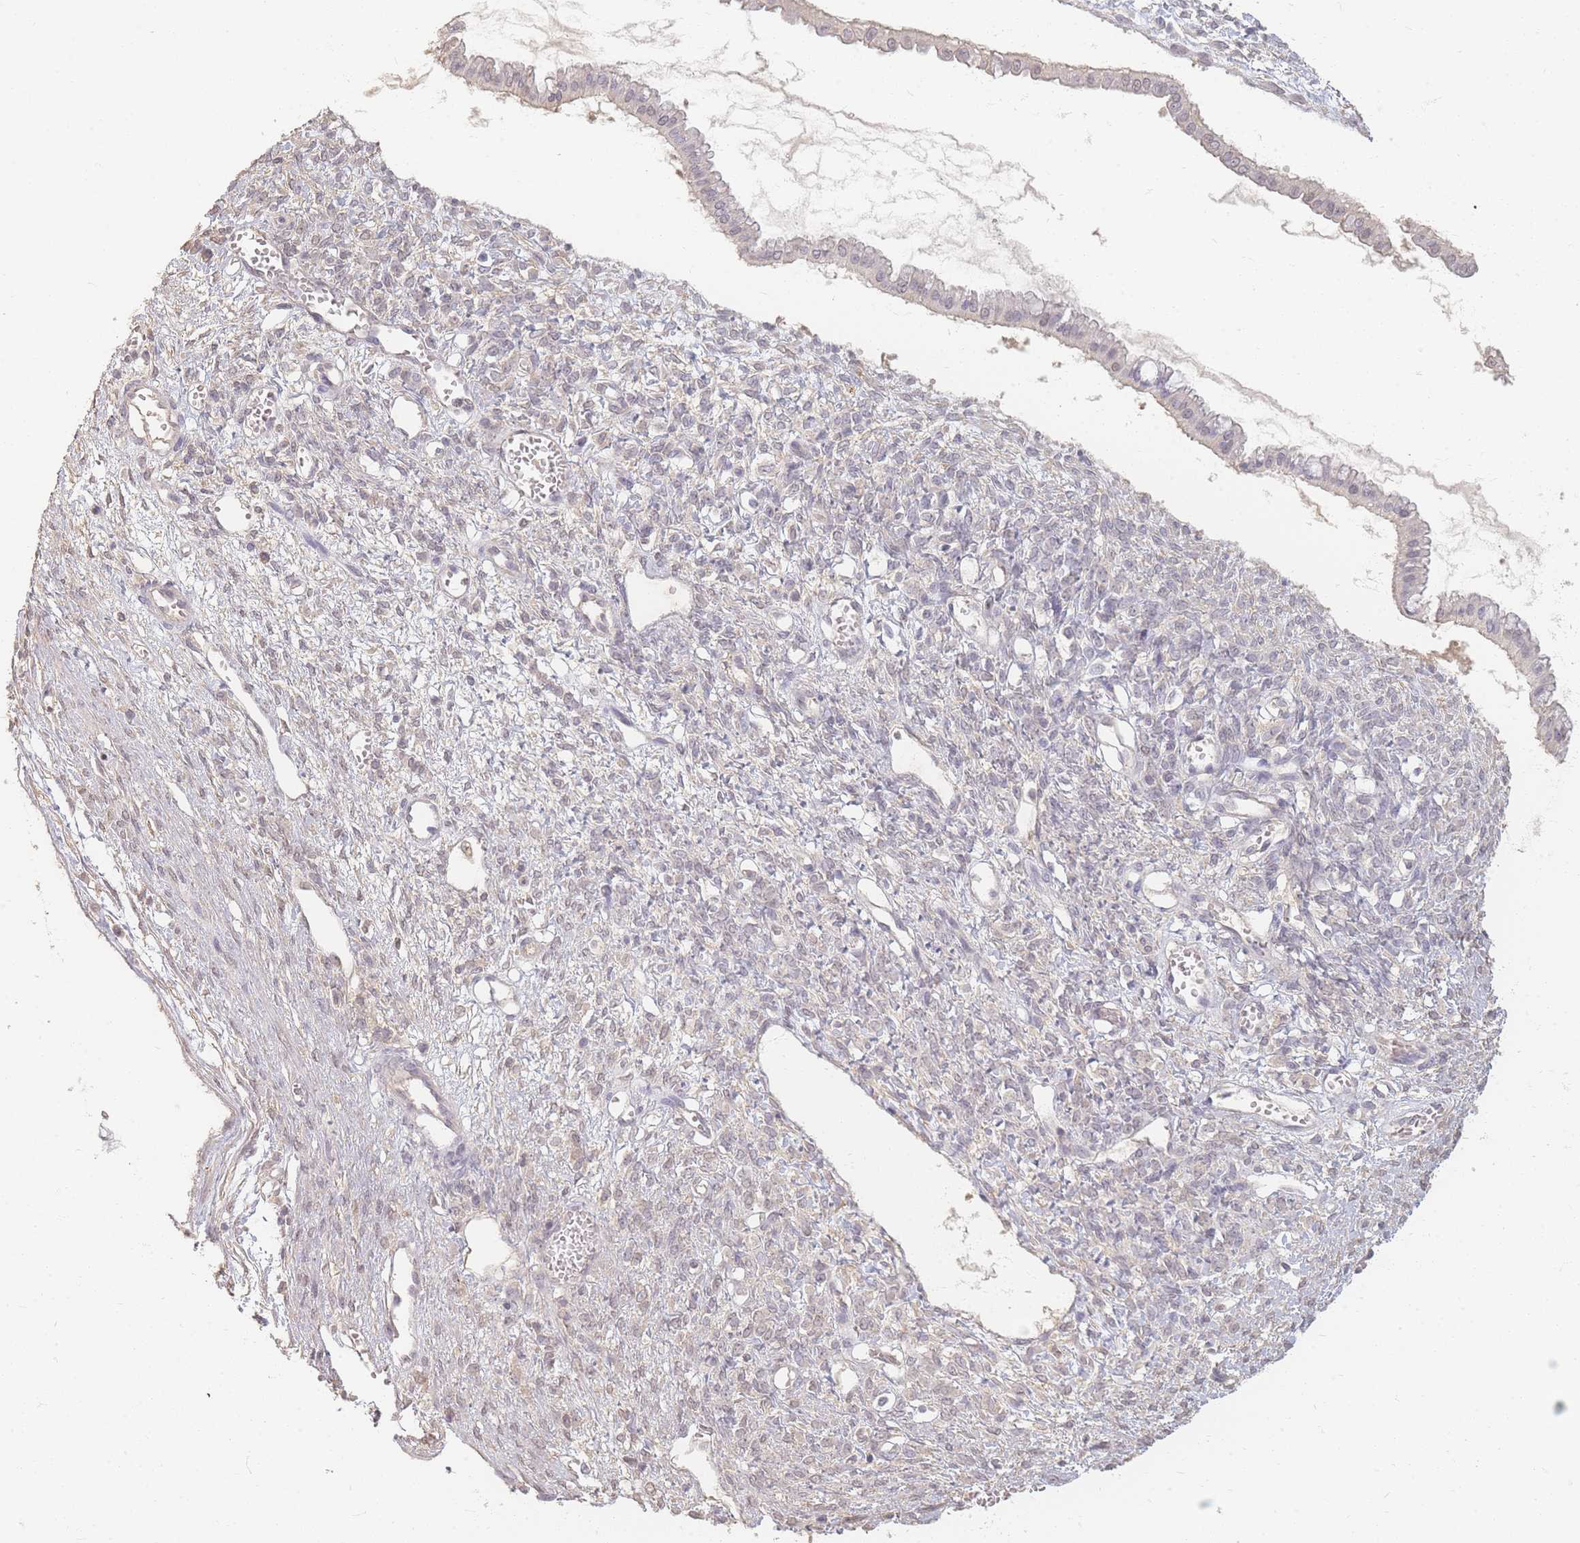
{"staining": {"intensity": "negative", "quantity": "none", "location": "none"}, "tissue": "ovarian cancer", "cell_type": "Tumor cells", "image_type": "cancer", "snomed": [{"axis": "morphology", "description": "Cystadenocarcinoma, mucinous, NOS"}, {"axis": "topography", "description": "Ovary"}], "caption": "Human ovarian cancer (mucinous cystadenocarcinoma) stained for a protein using immunohistochemistry (IHC) reveals no positivity in tumor cells.", "gene": "RFTN1", "patient": {"sex": "female", "age": 73}}